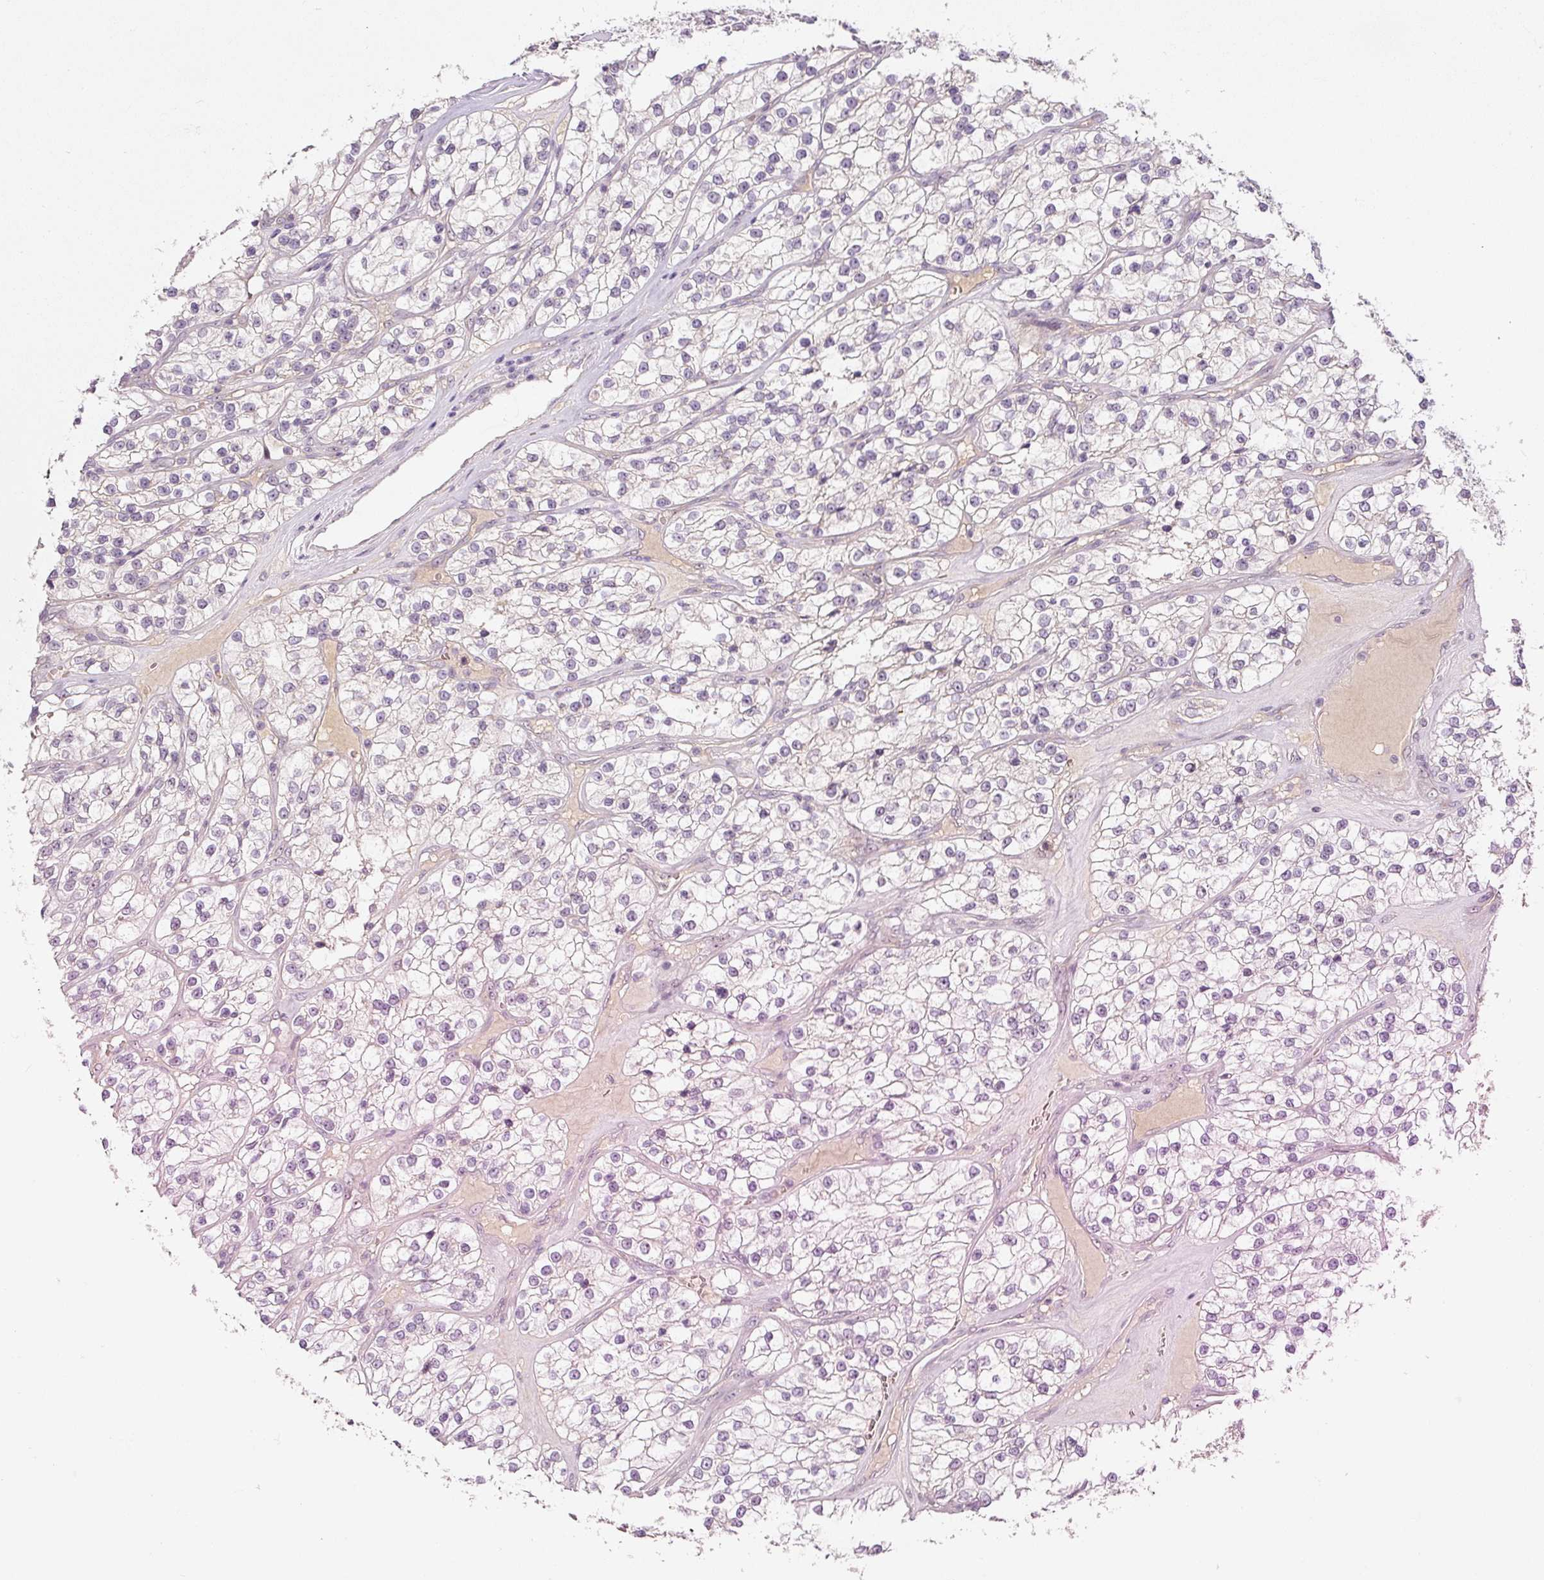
{"staining": {"intensity": "negative", "quantity": "none", "location": "none"}, "tissue": "renal cancer", "cell_type": "Tumor cells", "image_type": "cancer", "snomed": [{"axis": "morphology", "description": "Adenocarcinoma, NOS"}, {"axis": "topography", "description": "Kidney"}], "caption": "High power microscopy histopathology image of an IHC histopathology image of renal adenocarcinoma, revealing no significant expression in tumor cells. Brightfield microscopy of immunohistochemistry (IHC) stained with DAB (3,3'-diaminobenzidine) (brown) and hematoxylin (blue), captured at high magnification.", "gene": "TMEM37", "patient": {"sex": "female", "age": 57}}